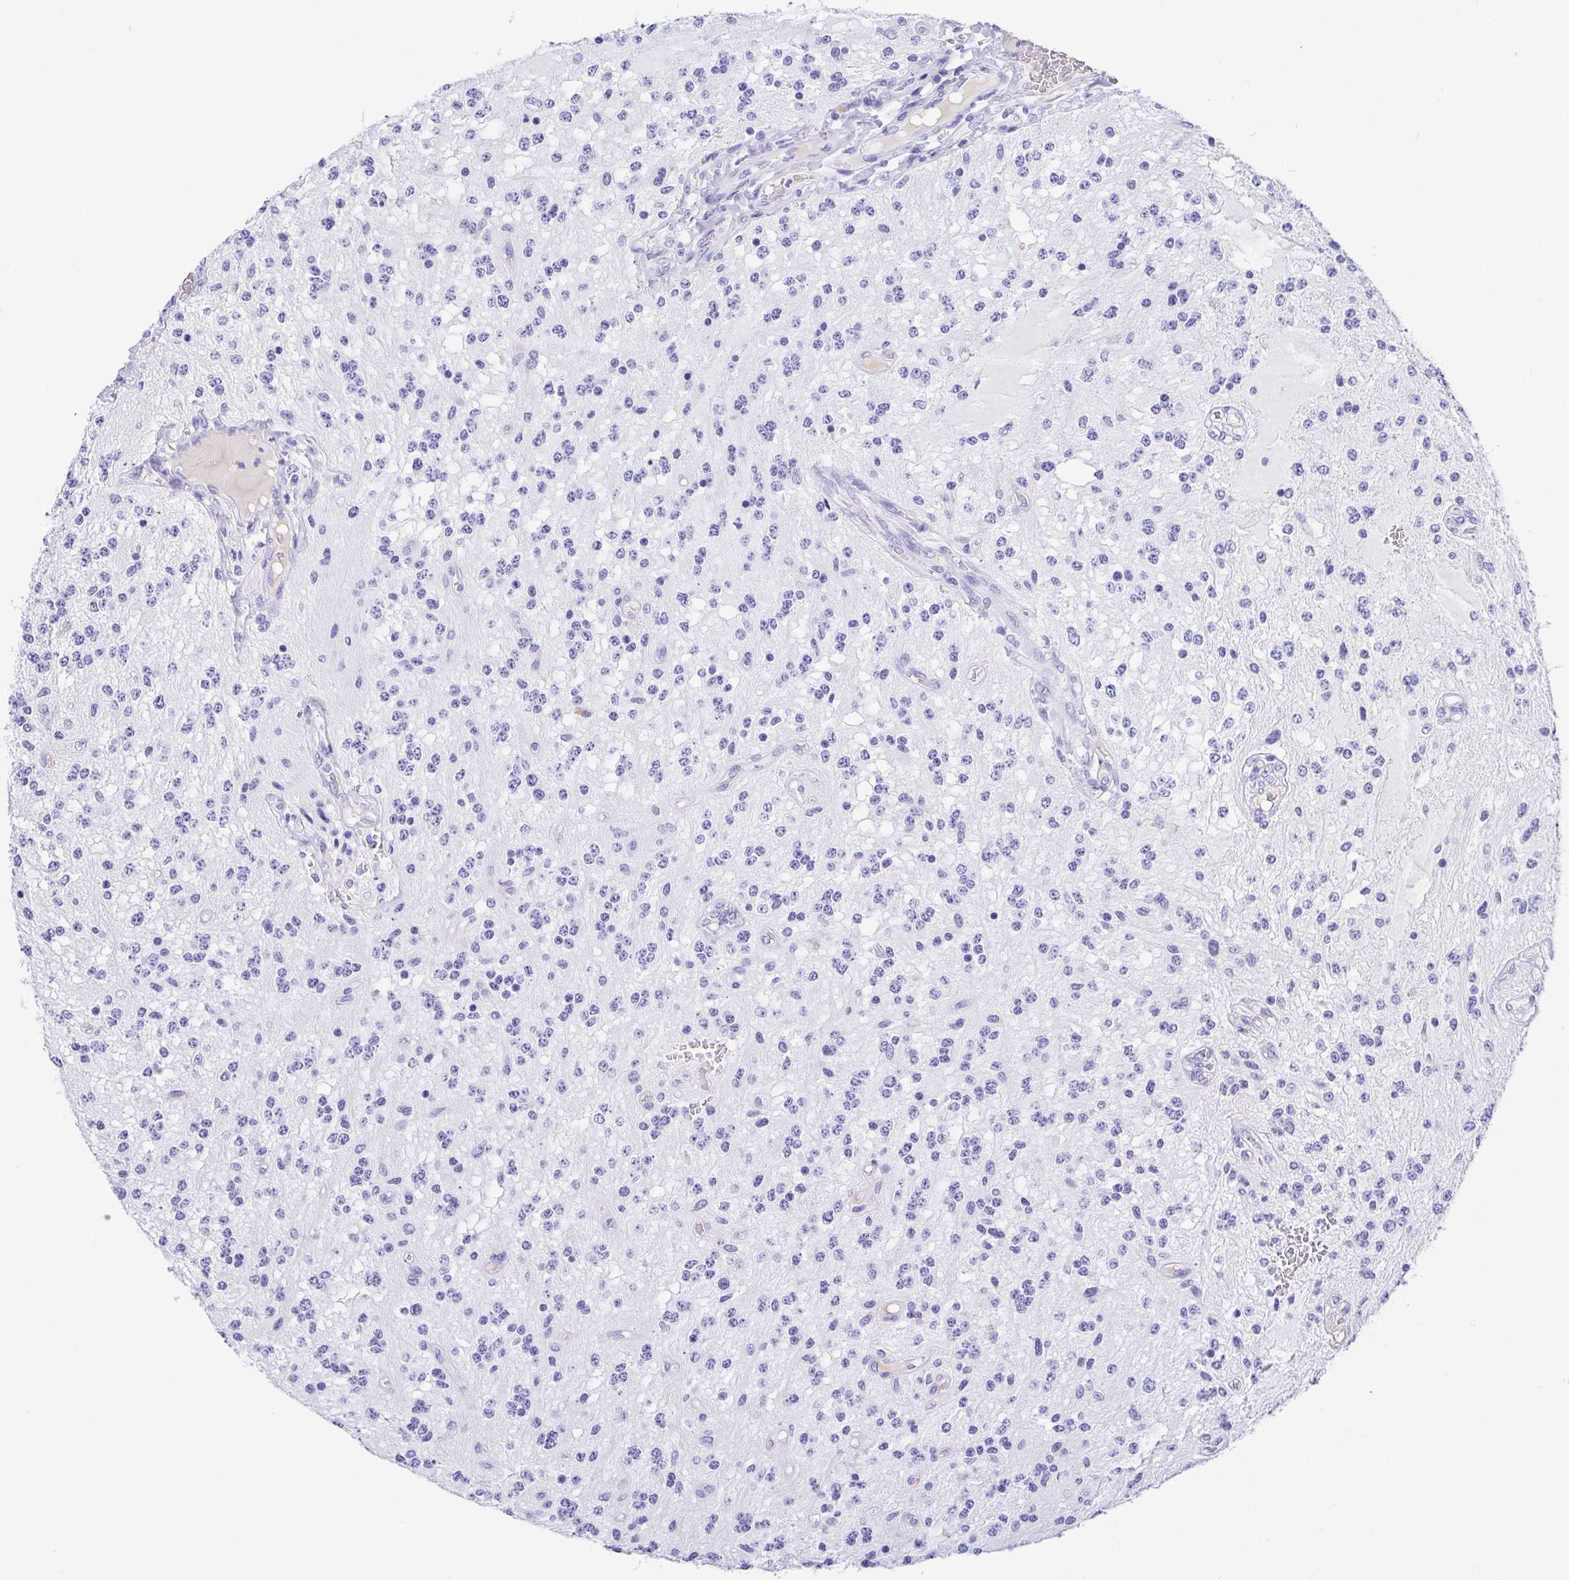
{"staining": {"intensity": "negative", "quantity": "none", "location": "none"}, "tissue": "glioma", "cell_type": "Tumor cells", "image_type": "cancer", "snomed": [{"axis": "morphology", "description": "Glioma, malignant, Low grade"}, {"axis": "topography", "description": "Cerebellum"}], "caption": "Glioma stained for a protein using IHC exhibits no expression tumor cells.", "gene": "GKN1", "patient": {"sex": "female", "age": 14}}